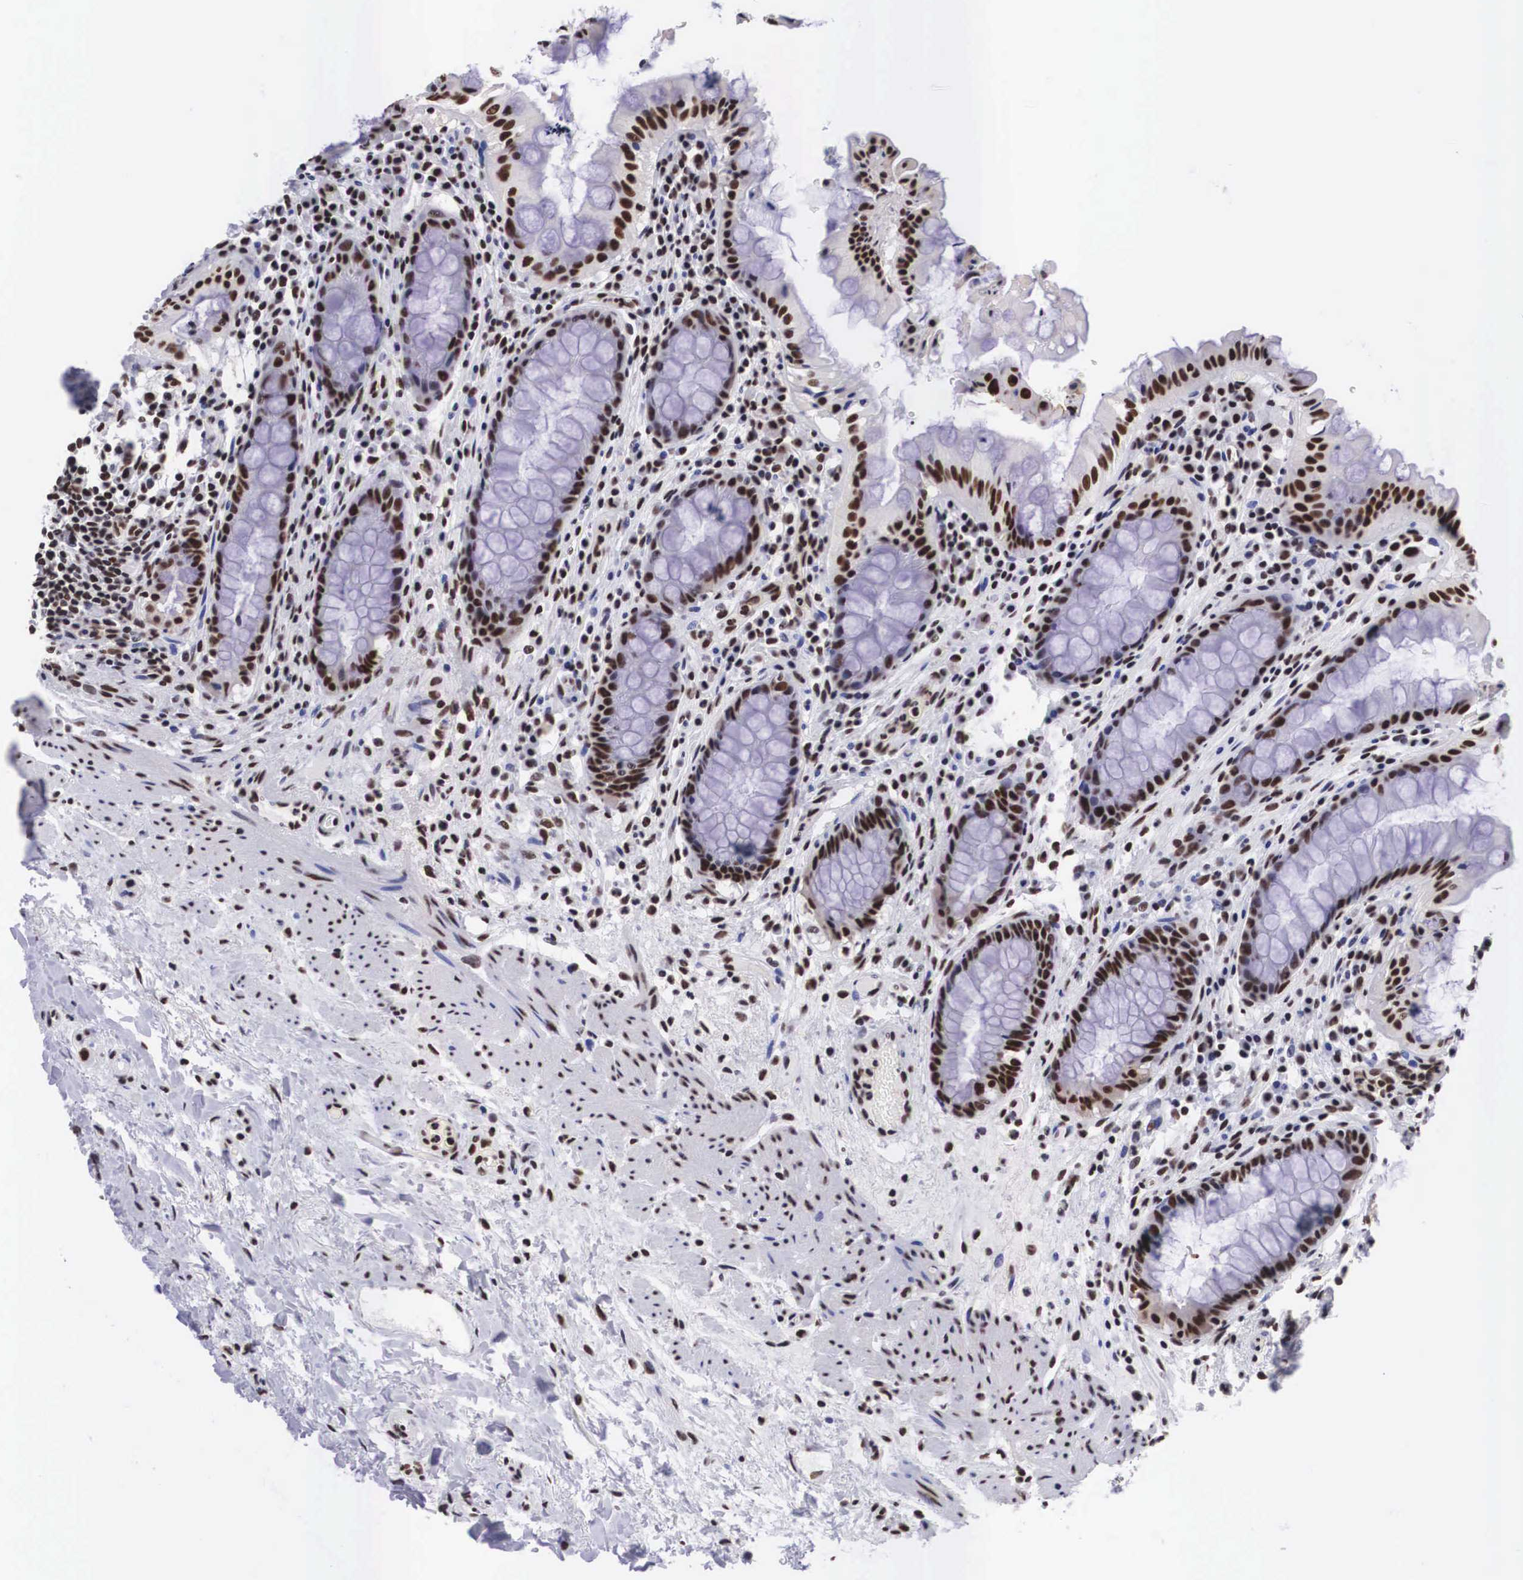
{"staining": {"intensity": "strong", "quantity": ">75%", "location": "nuclear"}, "tissue": "rectum", "cell_type": "Glandular cells", "image_type": "normal", "snomed": [{"axis": "morphology", "description": "Normal tissue, NOS"}, {"axis": "topography", "description": "Rectum"}], "caption": "Brown immunohistochemical staining in unremarkable human rectum demonstrates strong nuclear positivity in approximately >75% of glandular cells.", "gene": "SF3A1", "patient": {"sex": "female", "age": 75}}